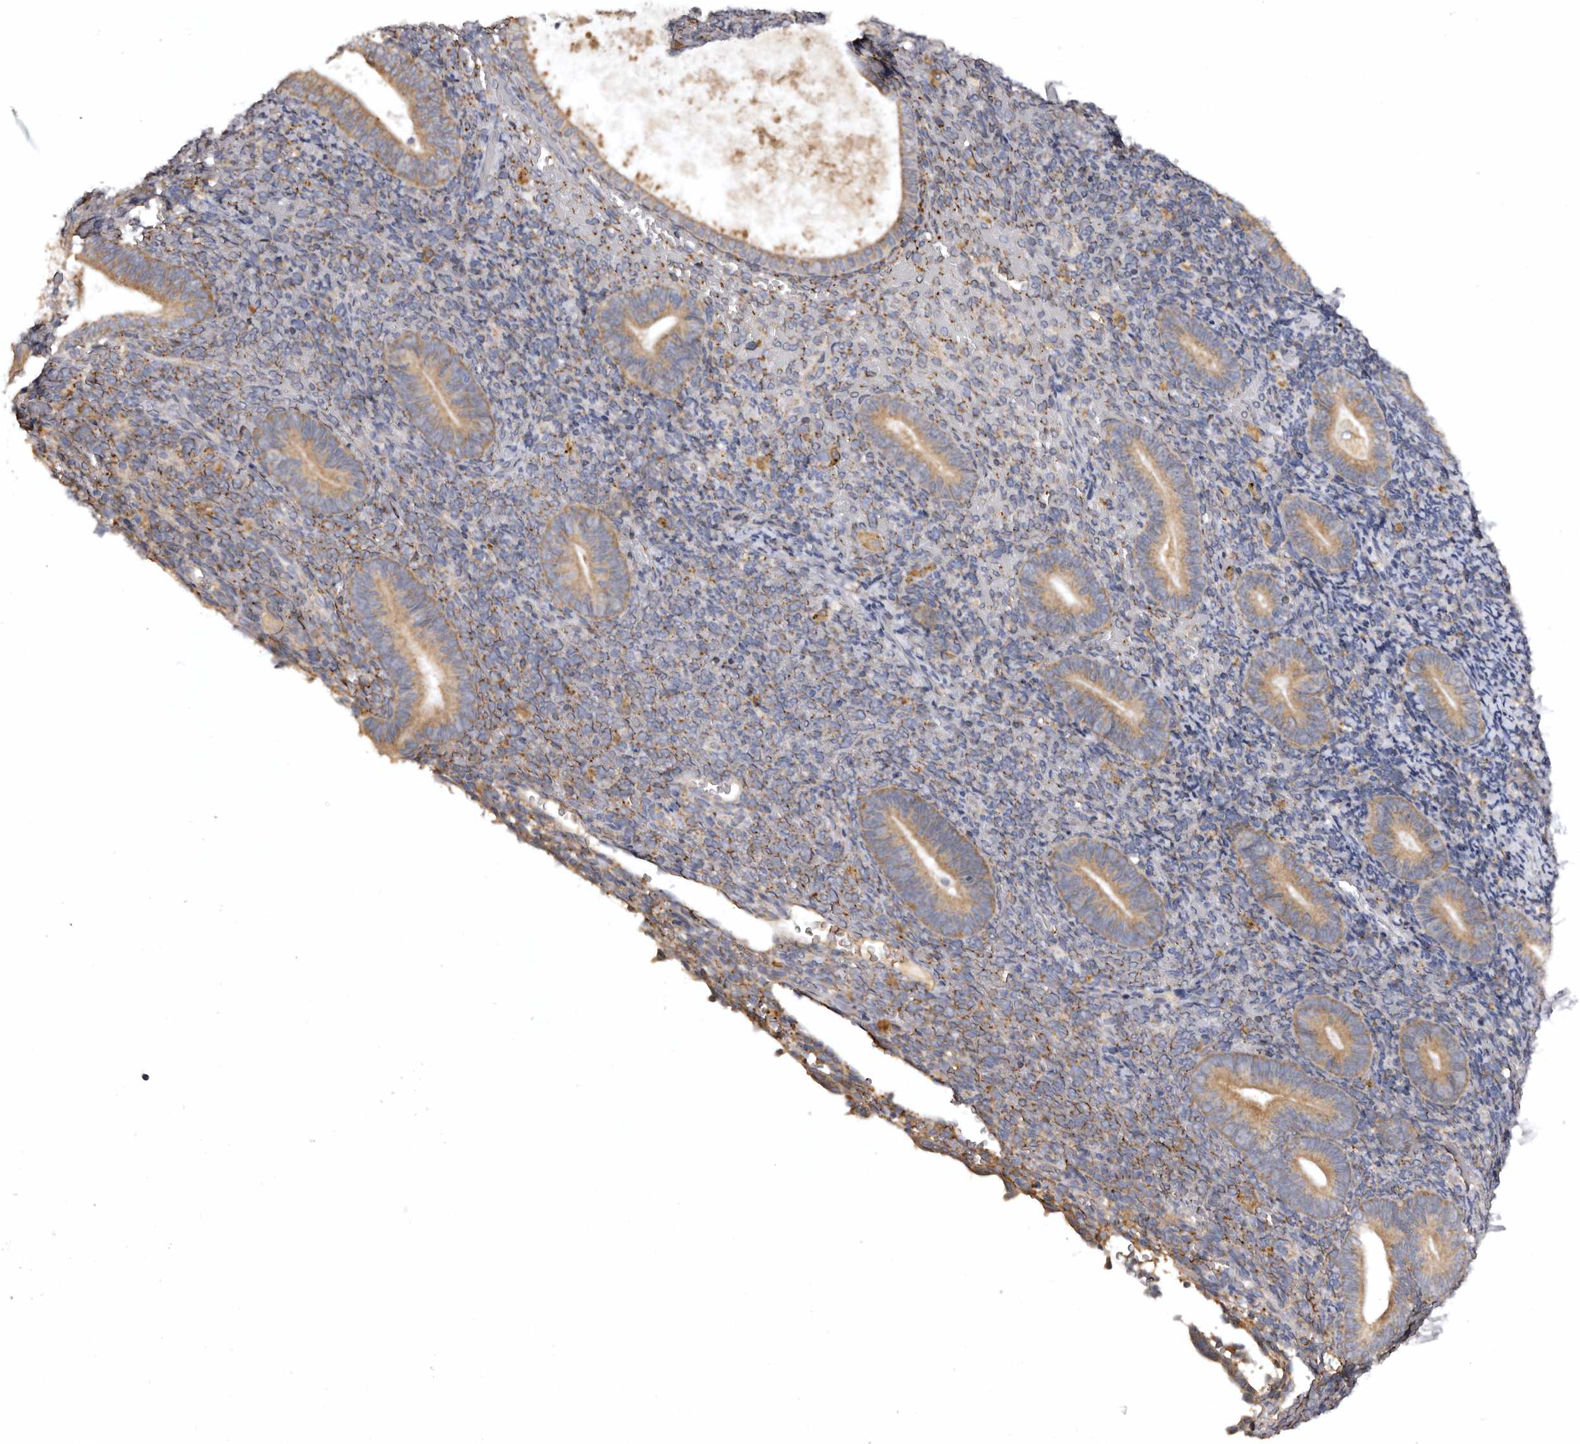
{"staining": {"intensity": "moderate", "quantity": "<25%", "location": "cytoplasmic/membranous"}, "tissue": "endometrium", "cell_type": "Cells in endometrial stroma", "image_type": "normal", "snomed": [{"axis": "morphology", "description": "Normal tissue, NOS"}, {"axis": "topography", "description": "Endometrium"}], "caption": "IHC image of unremarkable endometrium: human endometrium stained using immunohistochemistry displays low levels of moderate protein expression localized specifically in the cytoplasmic/membranous of cells in endometrial stroma, appearing as a cytoplasmic/membranous brown color.", "gene": "INKA2", "patient": {"sex": "female", "age": 51}}